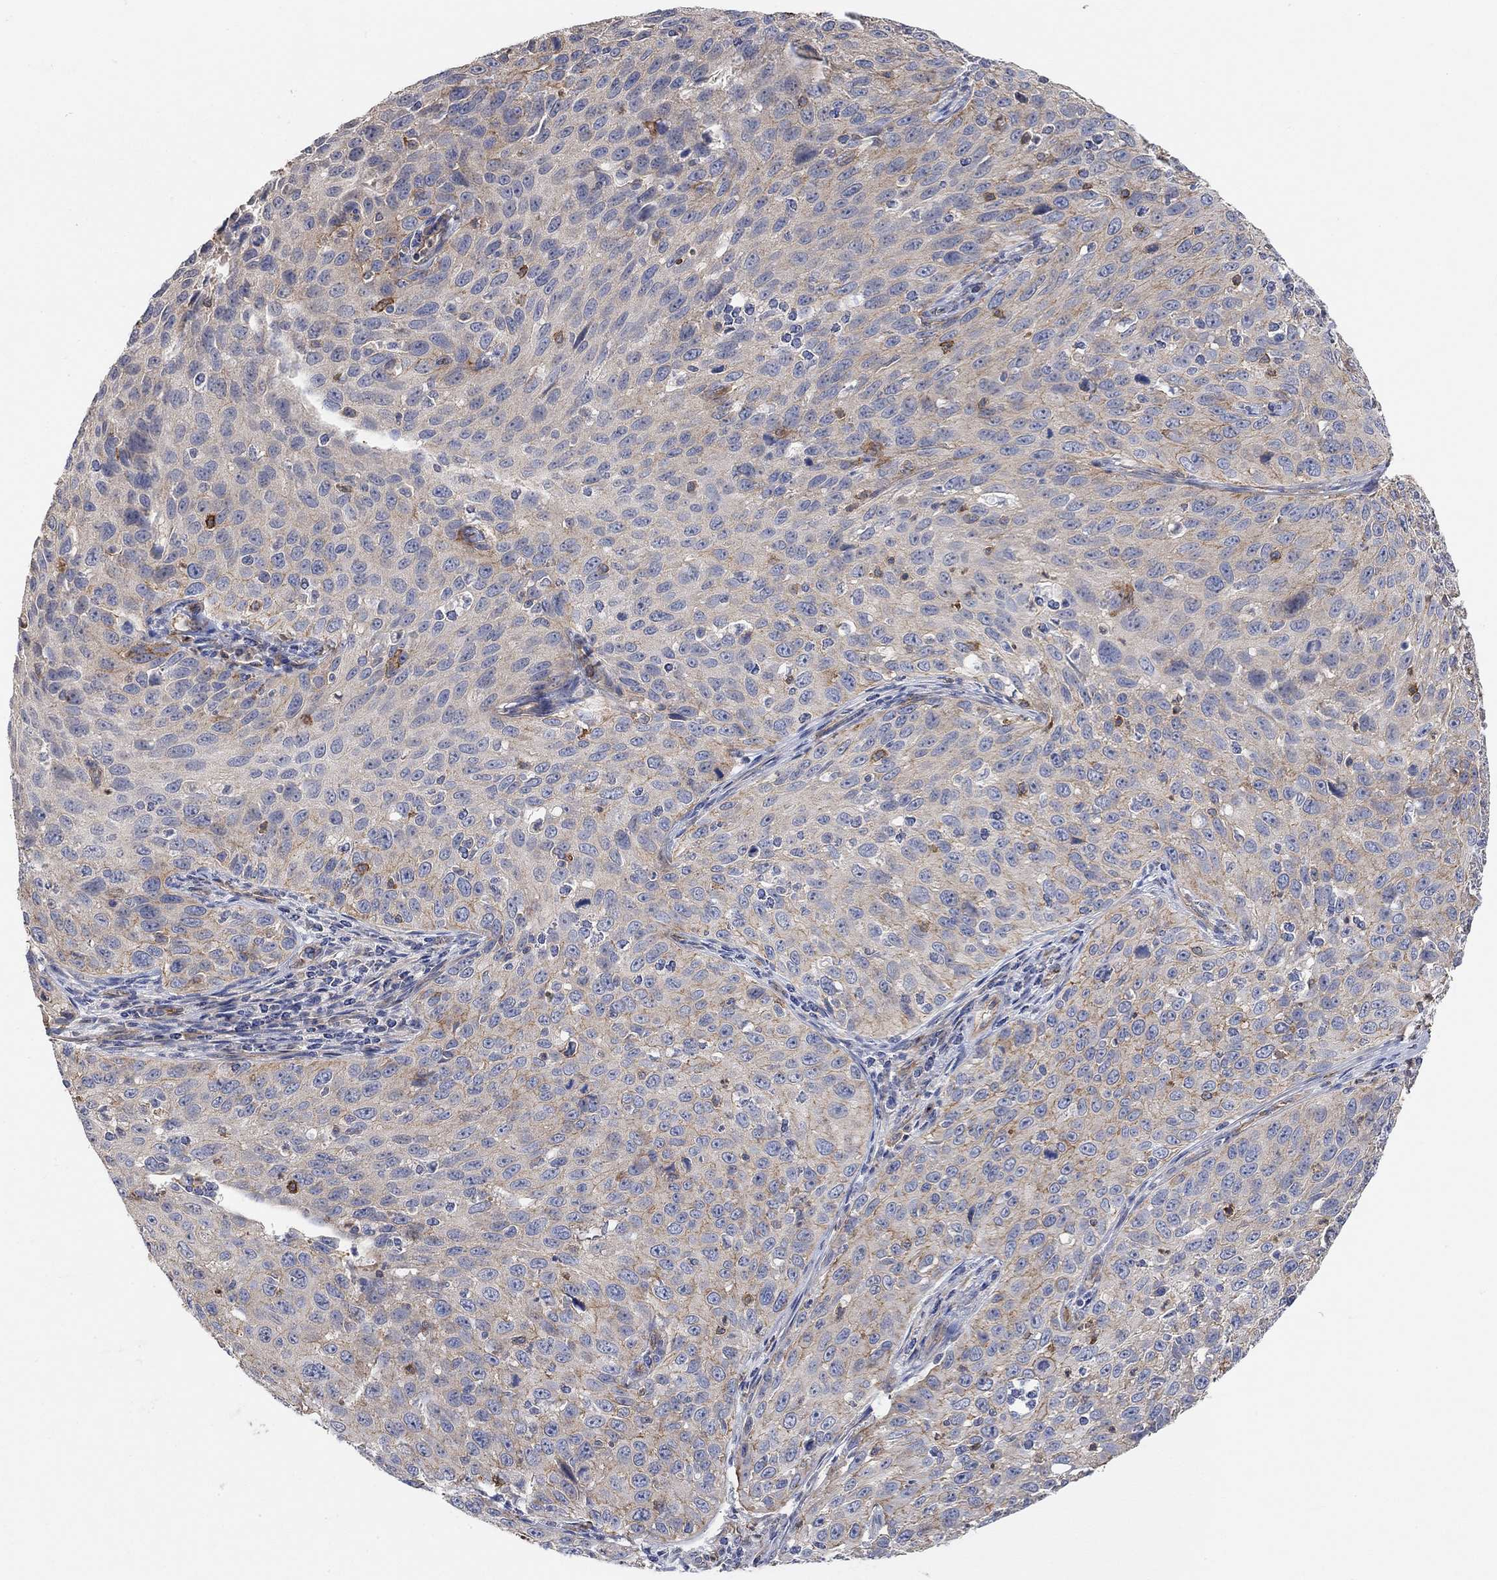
{"staining": {"intensity": "moderate", "quantity": "<25%", "location": "cytoplasmic/membranous"}, "tissue": "cervical cancer", "cell_type": "Tumor cells", "image_type": "cancer", "snomed": [{"axis": "morphology", "description": "Squamous cell carcinoma, NOS"}, {"axis": "topography", "description": "Cervix"}], "caption": "Human squamous cell carcinoma (cervical) stained with a protein marker reveals moderate staining in tumor cells.", "gene": "SYT16", "patient": {"sex": "female", "age": 26}}